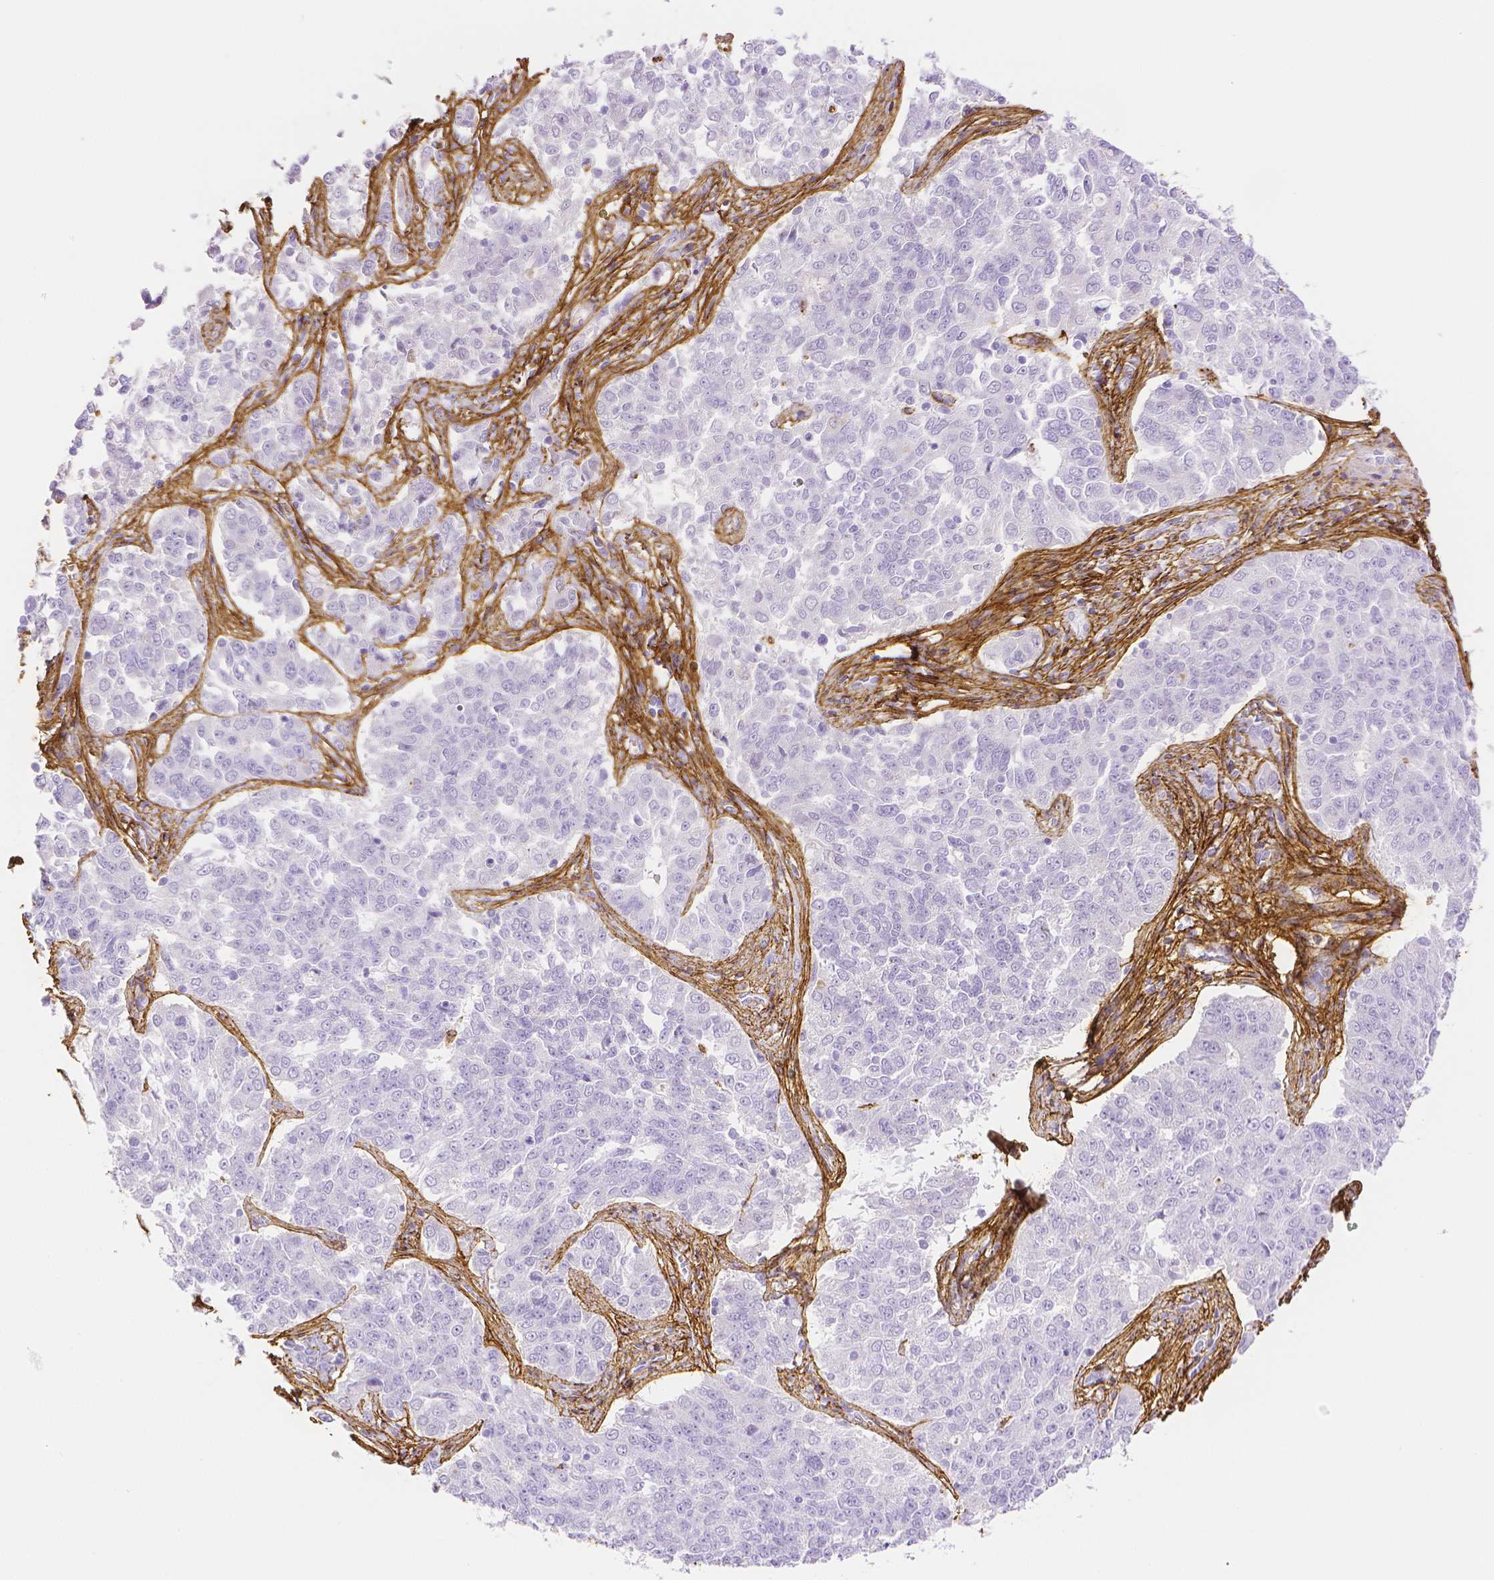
{"staining": {"intensity": "negative", "quantity": "none", "location": "none"}, "tissue": "endometrial cancer", "cell_type": "Tumor cells", "image_type": "cancer", "snomed": [{"axis": "morphology", "description": "Adenocarcinoma, NOS"}, {"axis": "topography", "description": "Endometrium"}], "caption": "High power microscopy histopathology image of an immunohistochemistry photomicrograph of adenocarcinoma (endometrial), revealing no significant positivity in tumor cells.", "gene": "FBN1", "patient": {"sex": "female", "age": 43}}